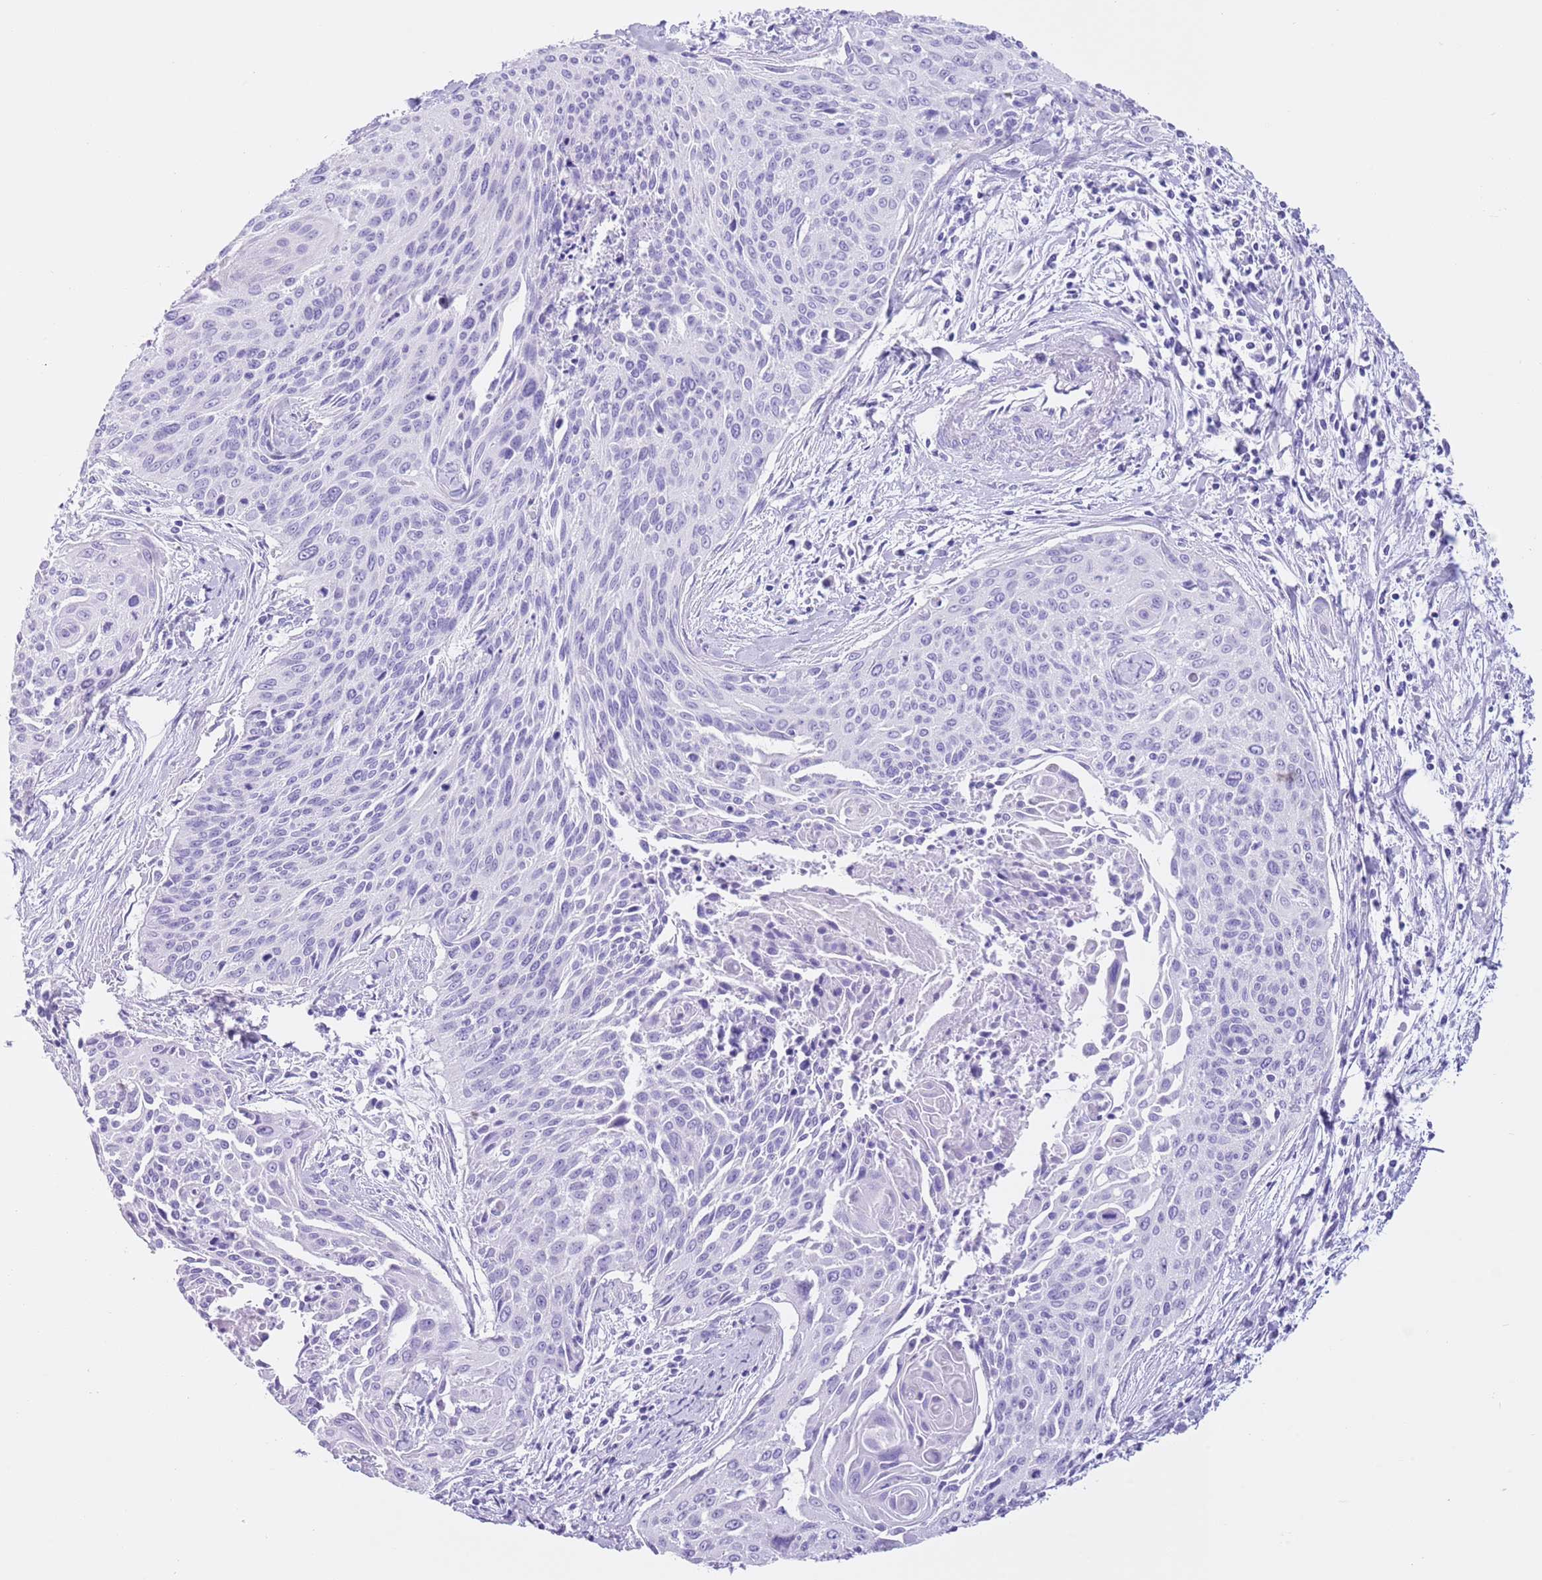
{"staining": {"intensity": "negative", "quantity": "none", "location": "none"}, "tissue": "cervical cancer", "cell_type": "Tumor cells", "image_type": "cancer", "snomed": [{"axis": "morphology", "description": "Squamous cell carcinoma, NOS"}, {"axis": "topography", "description": "Cervix"}], "caption": "Immunohistochemical staining of squamous cell carcinoma (cervical) exhibits no significant expression in tumor cells.", "gene": "TMEM185B", "patient": {"sex": "female", "age": 55}}